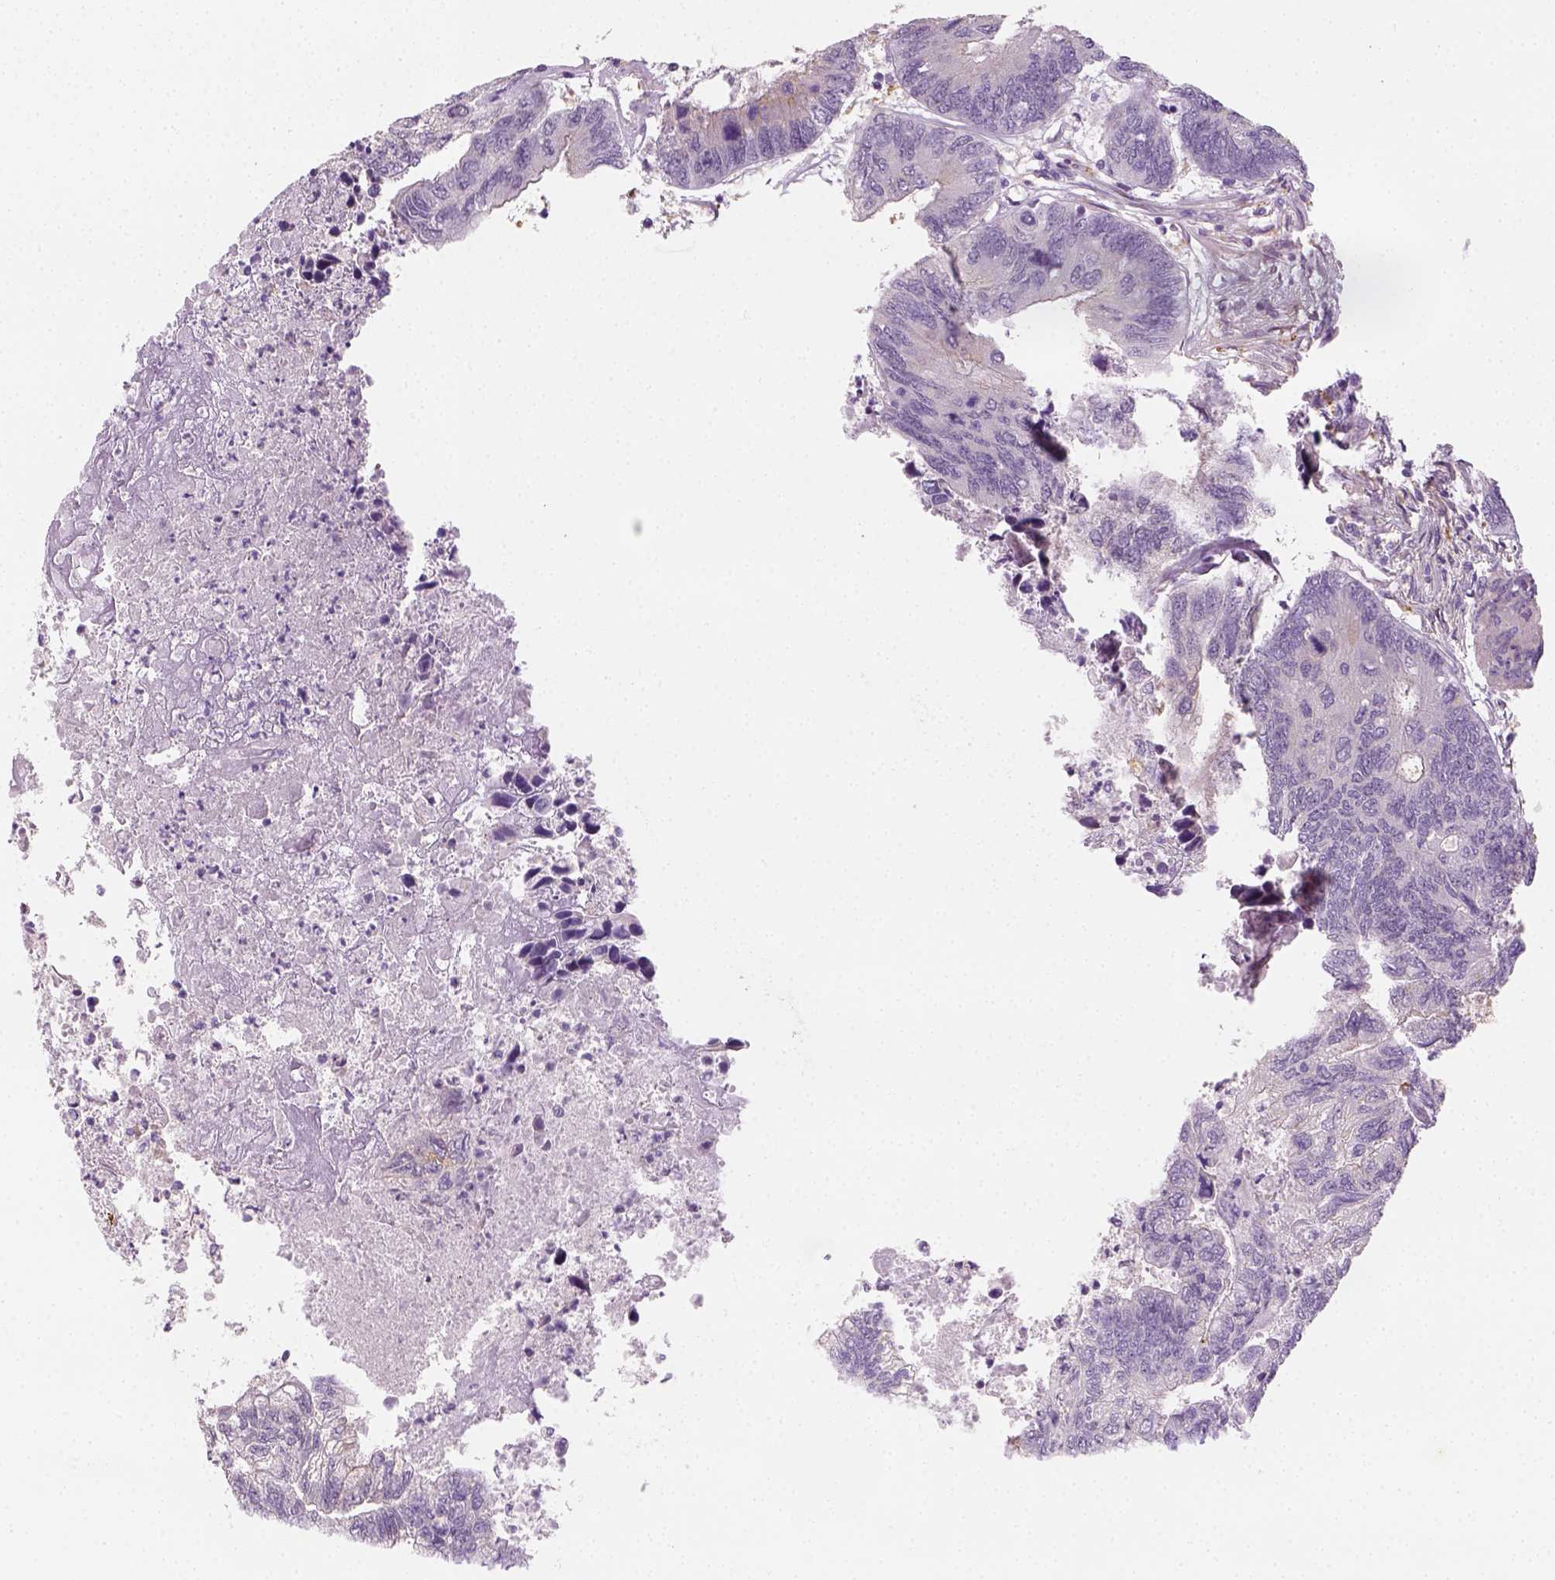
{"staining": {"intensity": "negative", "quantity": "none", "location": "none"}, "tissue": "colorectal cancer", "cell_type": "Tumor cells", "image_type": "cancer", "snomed": [{"axis": "morphology", "description": "Adenocarcinoma, NOS"}, {"axis": "topography", "description": "Colon"}], "caption": "A micrograph of colorectal adenocarcinoma stained for a protein exhibits no brown staining in tumor cells.", "gene": "FAM163B", "patient": {"sex": "female", "age": 67}}